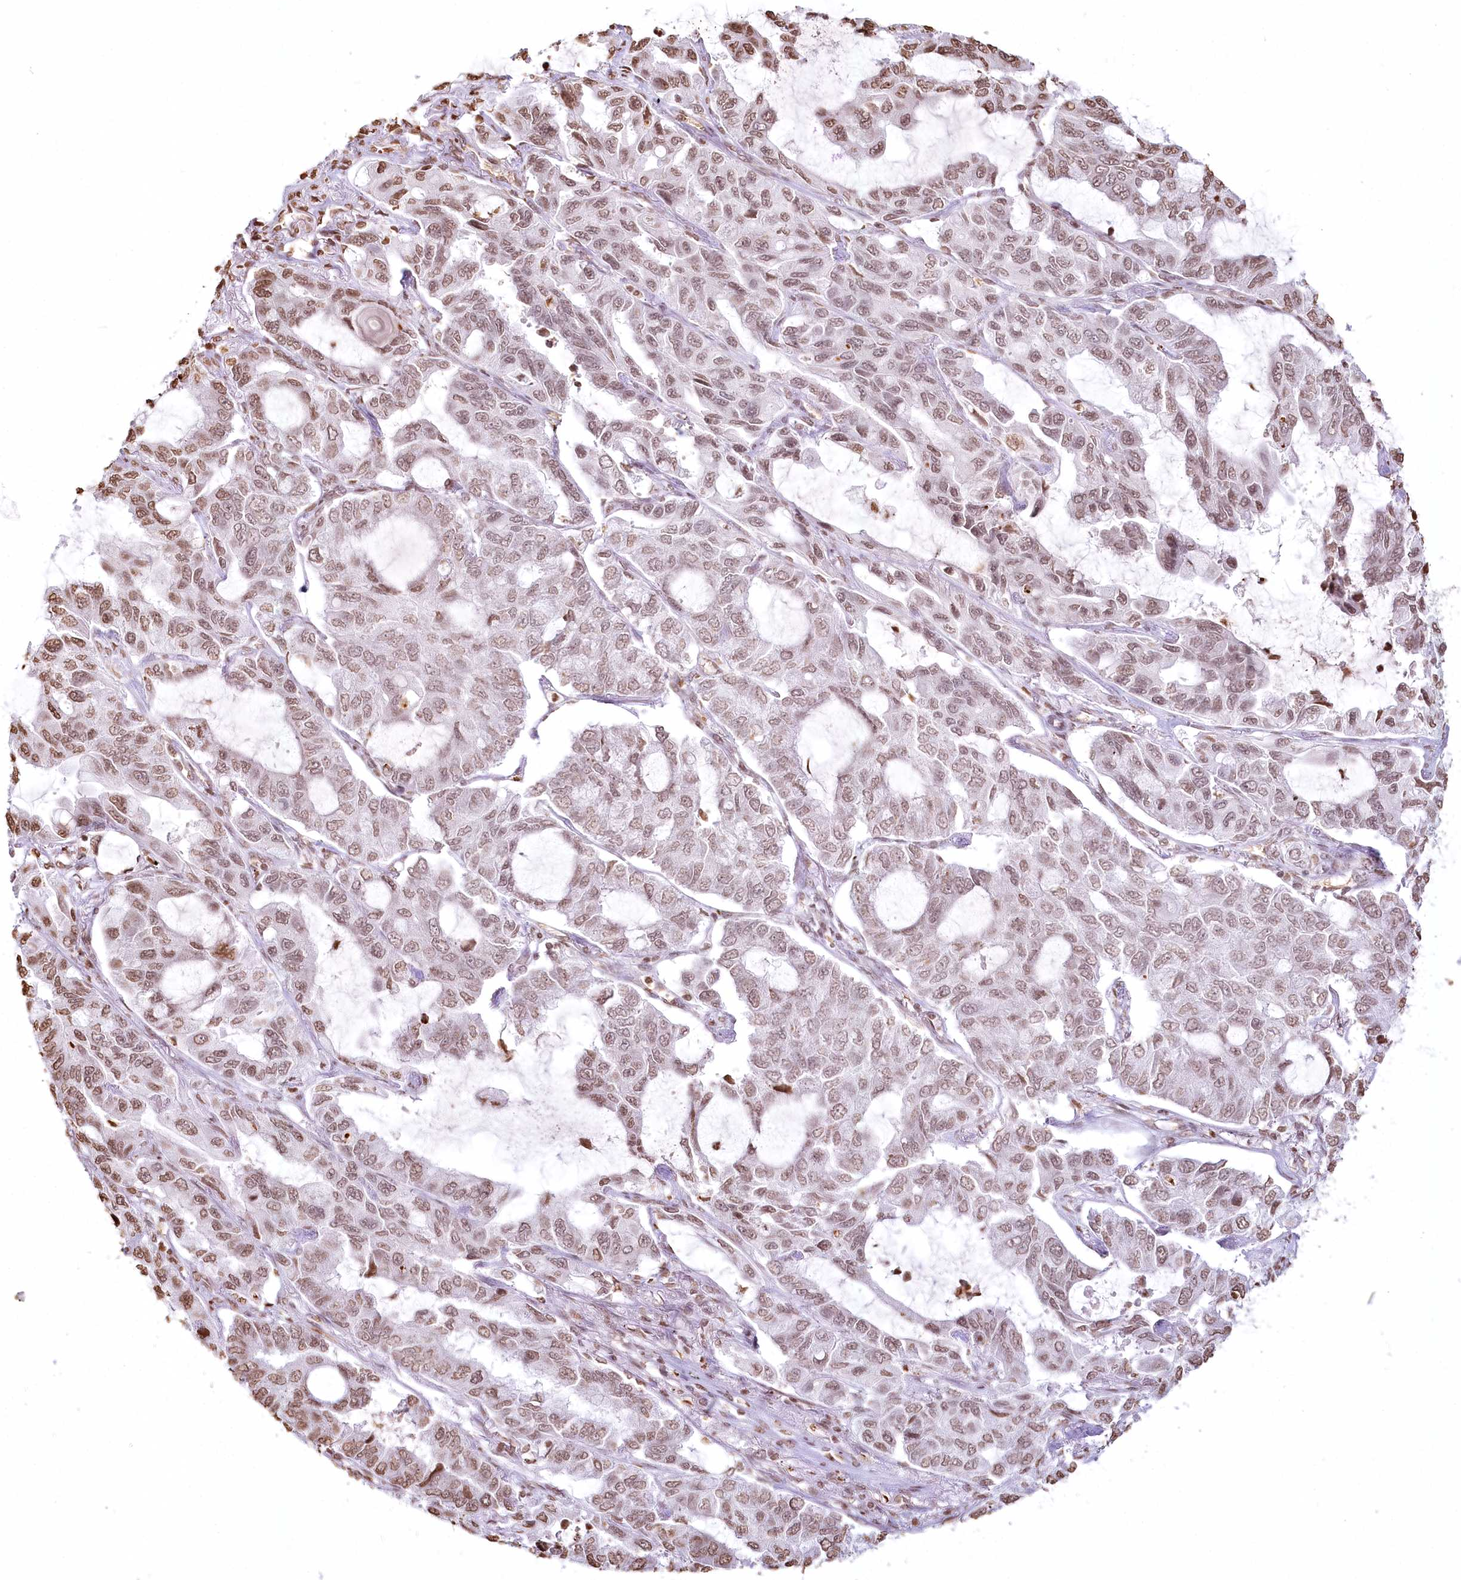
{"staining": {"intensity": "moderate", "quantity": "25%-75%", "location": "nuclear"}, "tissue": "lung cancer", "cell_type": "Tumor cells", "image_type": "cancer", "snomed": [{"axis": "morphology", "description": "Adenocarcinoma, NOS"}, {"axis": "topography", "description": "Lung"}], "caption": "This photomicrograph exhibits immunohistochemistry (IHC) staining of lung adenocarcinoma, with medium moderate nuclear expression in approximately 25%-75% of tumor cells.", "gene": "FAM13A", "patient": {"sex": "male", "age": 64}}